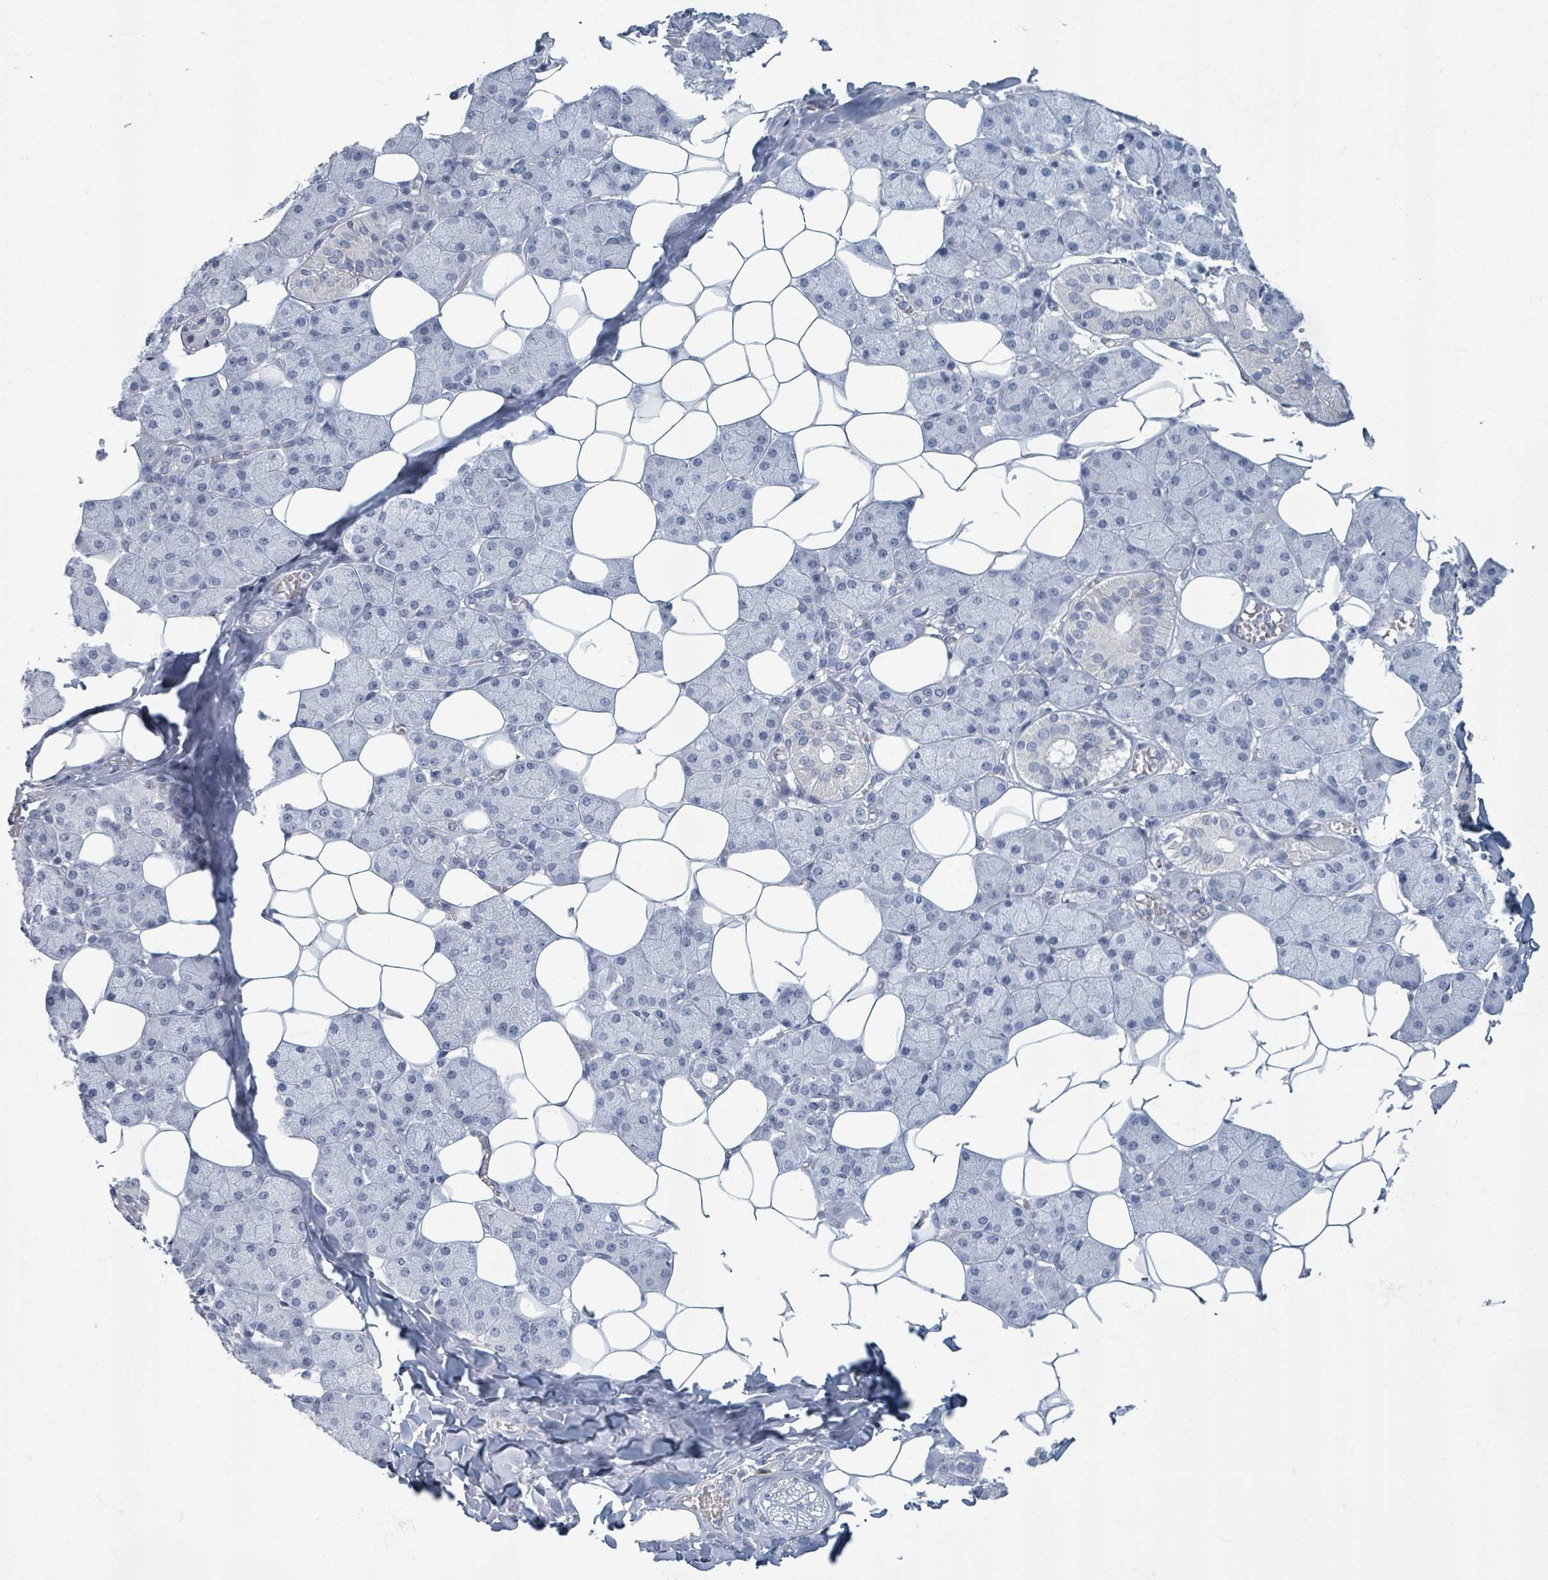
{"staining": {"intensity": "negative", "quantity": "none", "location": "none"}, "tissue": "salivary gland", "cell_type": "Glandular cells", "image_type": "normal", "snomed": [{"axis": "morphology", "description": "Normal tissue, NOS"}, {"axis": "topography", "description": "Salivary gland"}], "caption": "Glandular cells are negative for brown protein staining in benign salivary gland.", "gene": "WNT11", "patient": {"sex": "female", "age": 33}}